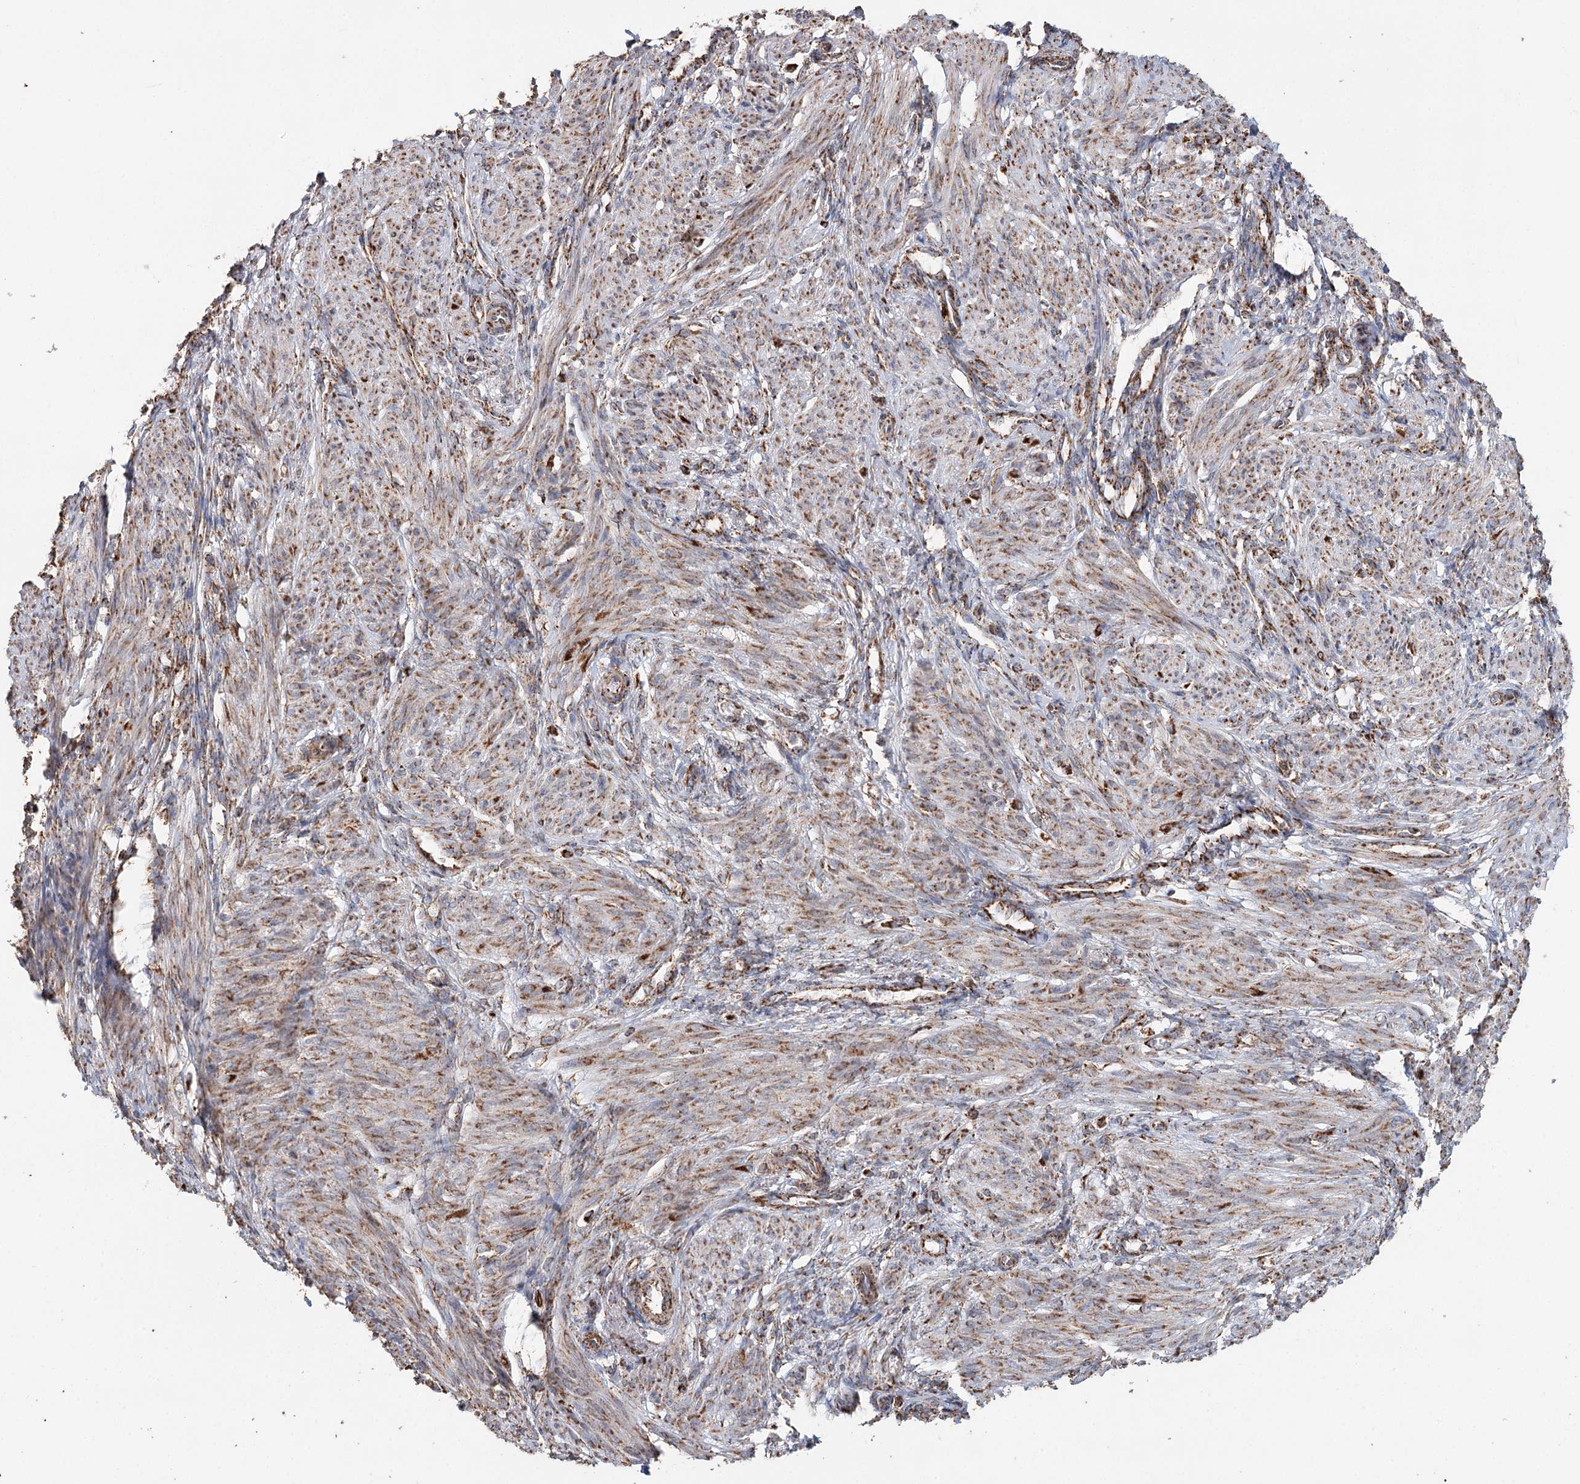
{"staining": {"intensity": "moderate", "quantity": ">75%", "location": "cytoplasmic/membranous"}, "tissue": "smooth muscle", "cell_type": "Smooth muscle cells", "image_type": "normal", "snomed": [{"axis": "morphology", "description": "Normal tissue, NOS"}, {"axis": "topography", "description": "Smooth muscle"}], "caption": "About >75% of smooth muscle cells in unremarkable smooth muscle exhibit moderate cytoplasmic/membranous protein expression as visualized by brown immunohistochemical staining.", "gene": "APH1A", "patient": {"sex": "female", "age": 39}}